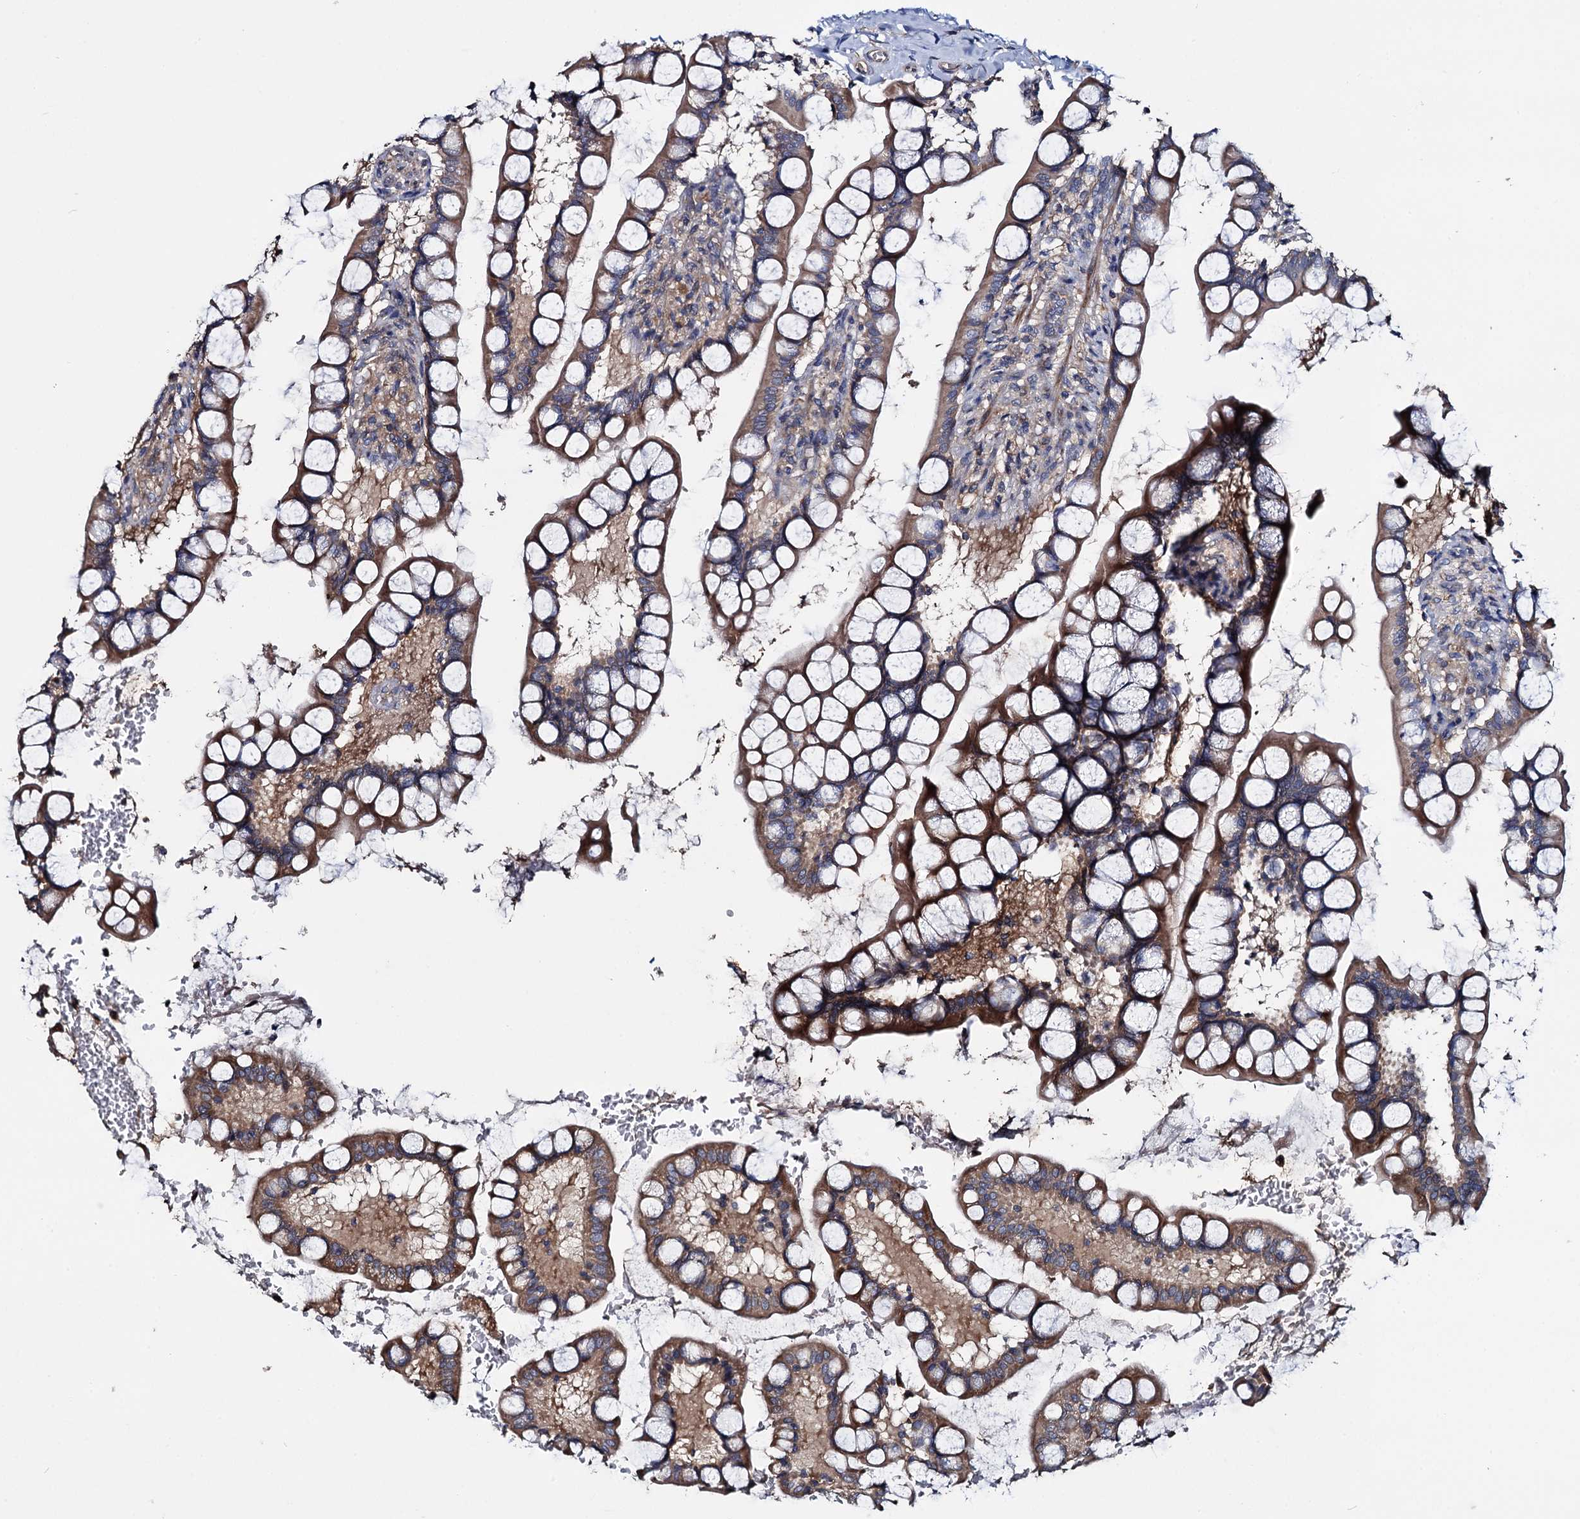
{"staining": {"intensity": "moderate", "quantity": ">75%", "location": "cytoplasmic/membranous"}, "tissue": "small intestine", "cell_type": "Glandular cells", "image_type": "normal", "snomed": [{"axis": "morphology", "description": "Normal tissue, NOS"}, {"axis": "topography", "description": "Small intestine"}], "caption": "Glandular cells display medium levels of moderate cytoplasmic/membranous positivity in about >75% of cells in benign small intestine. The staining was performed using DAB (3,3'-diaminobenzidine) to visualize the protein expression in brown, while the nuclei were stained in blue with hematoxylin (Magnification: 20x).", "gene": "CEP192", "patient": {"sex": "male", "age": 52}}